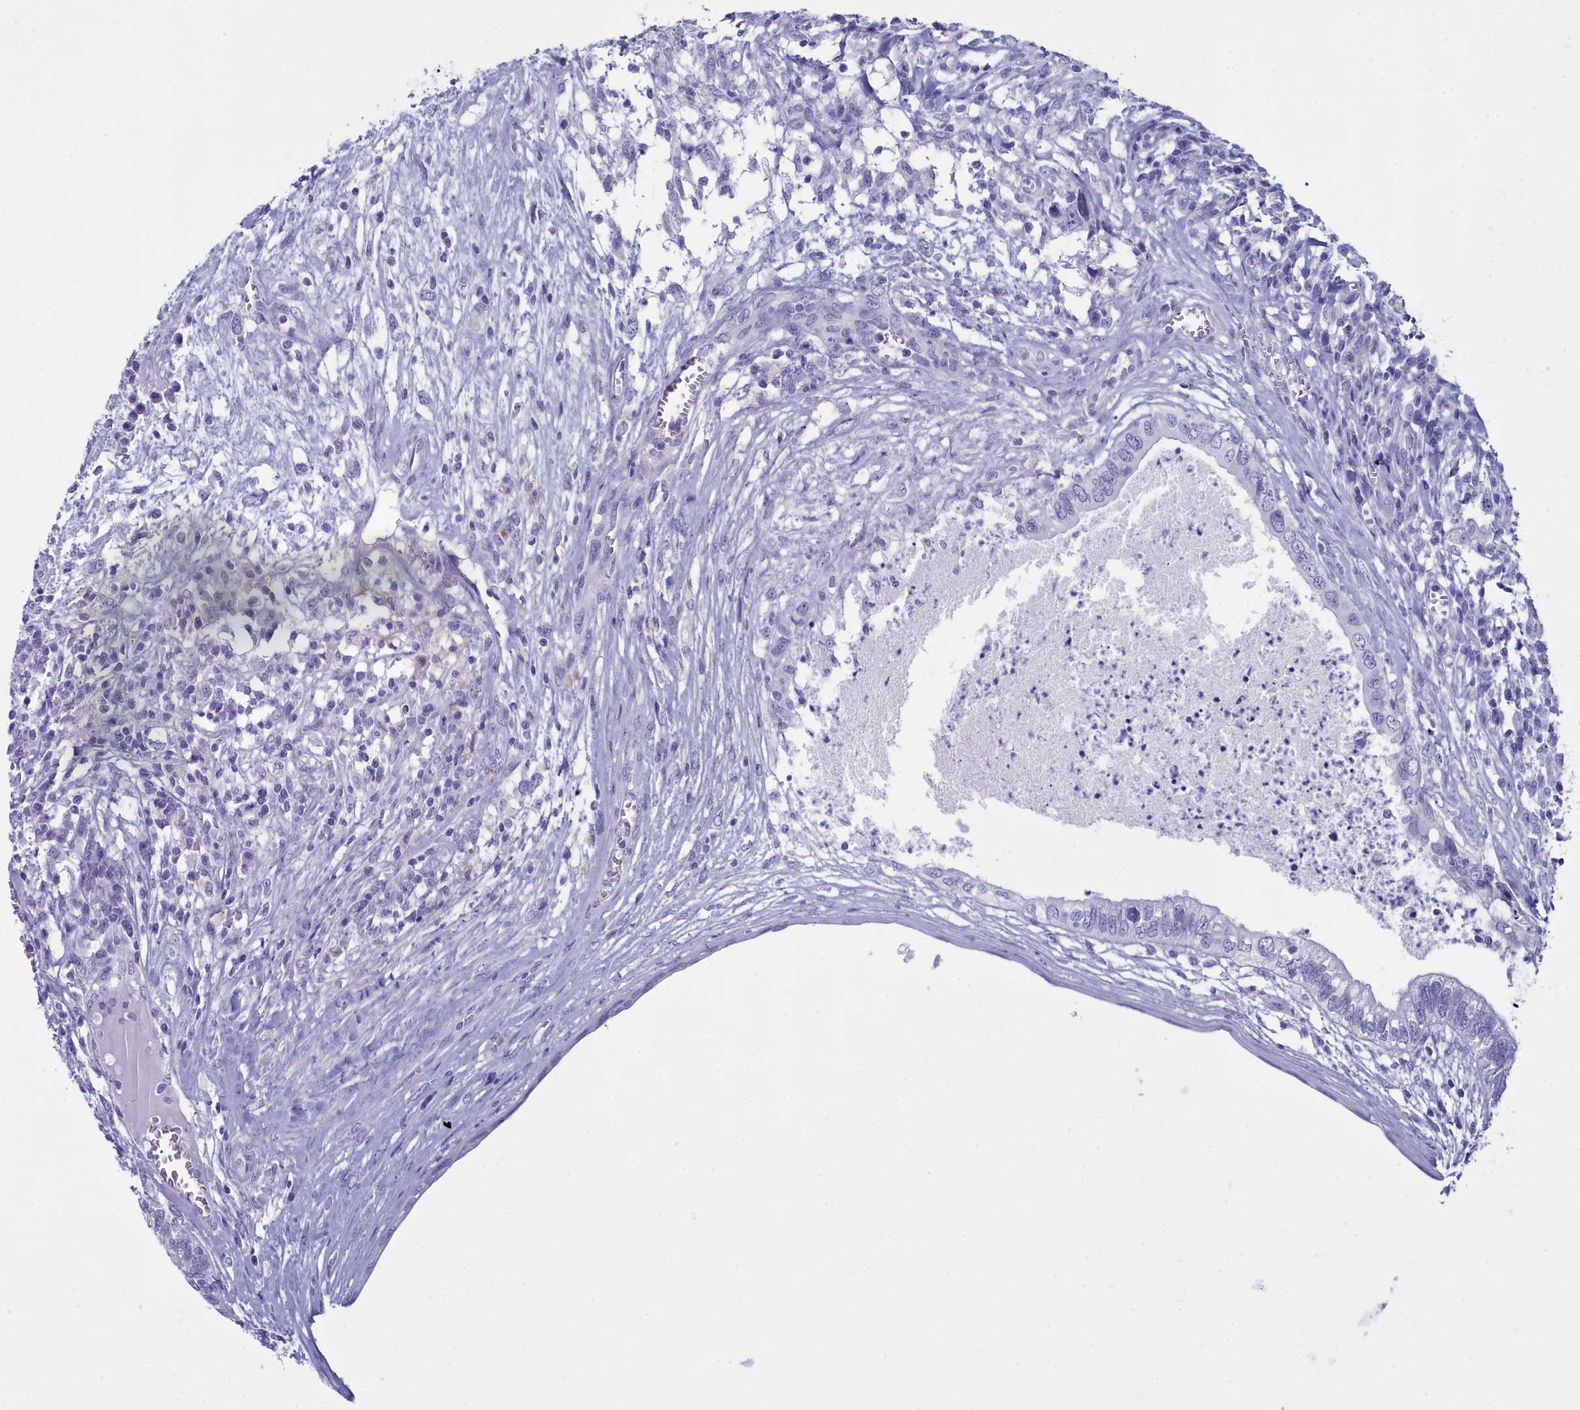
{"staining": {"intensity": "negative", "quantity": "none", "location": "none"}, "tissue": "testis cancer", "cell_type": "Tumor cells", "image_type": "cancer", "snomed": [{"axis": "morphology", "description": "Seminoma, NOS"}, {"axis": "morphology", "description": "Carcinoma, Embryonal, NOS"}, {"axis": "topography", "description": "Testis"}], "caption": "High power microscopy micrograph of an IHC photomicrograph of testis seminoma, revealing no significant staining in tumor cells.", "gene": "MAP6", "patient": {"sex": "male", "age": 29}}